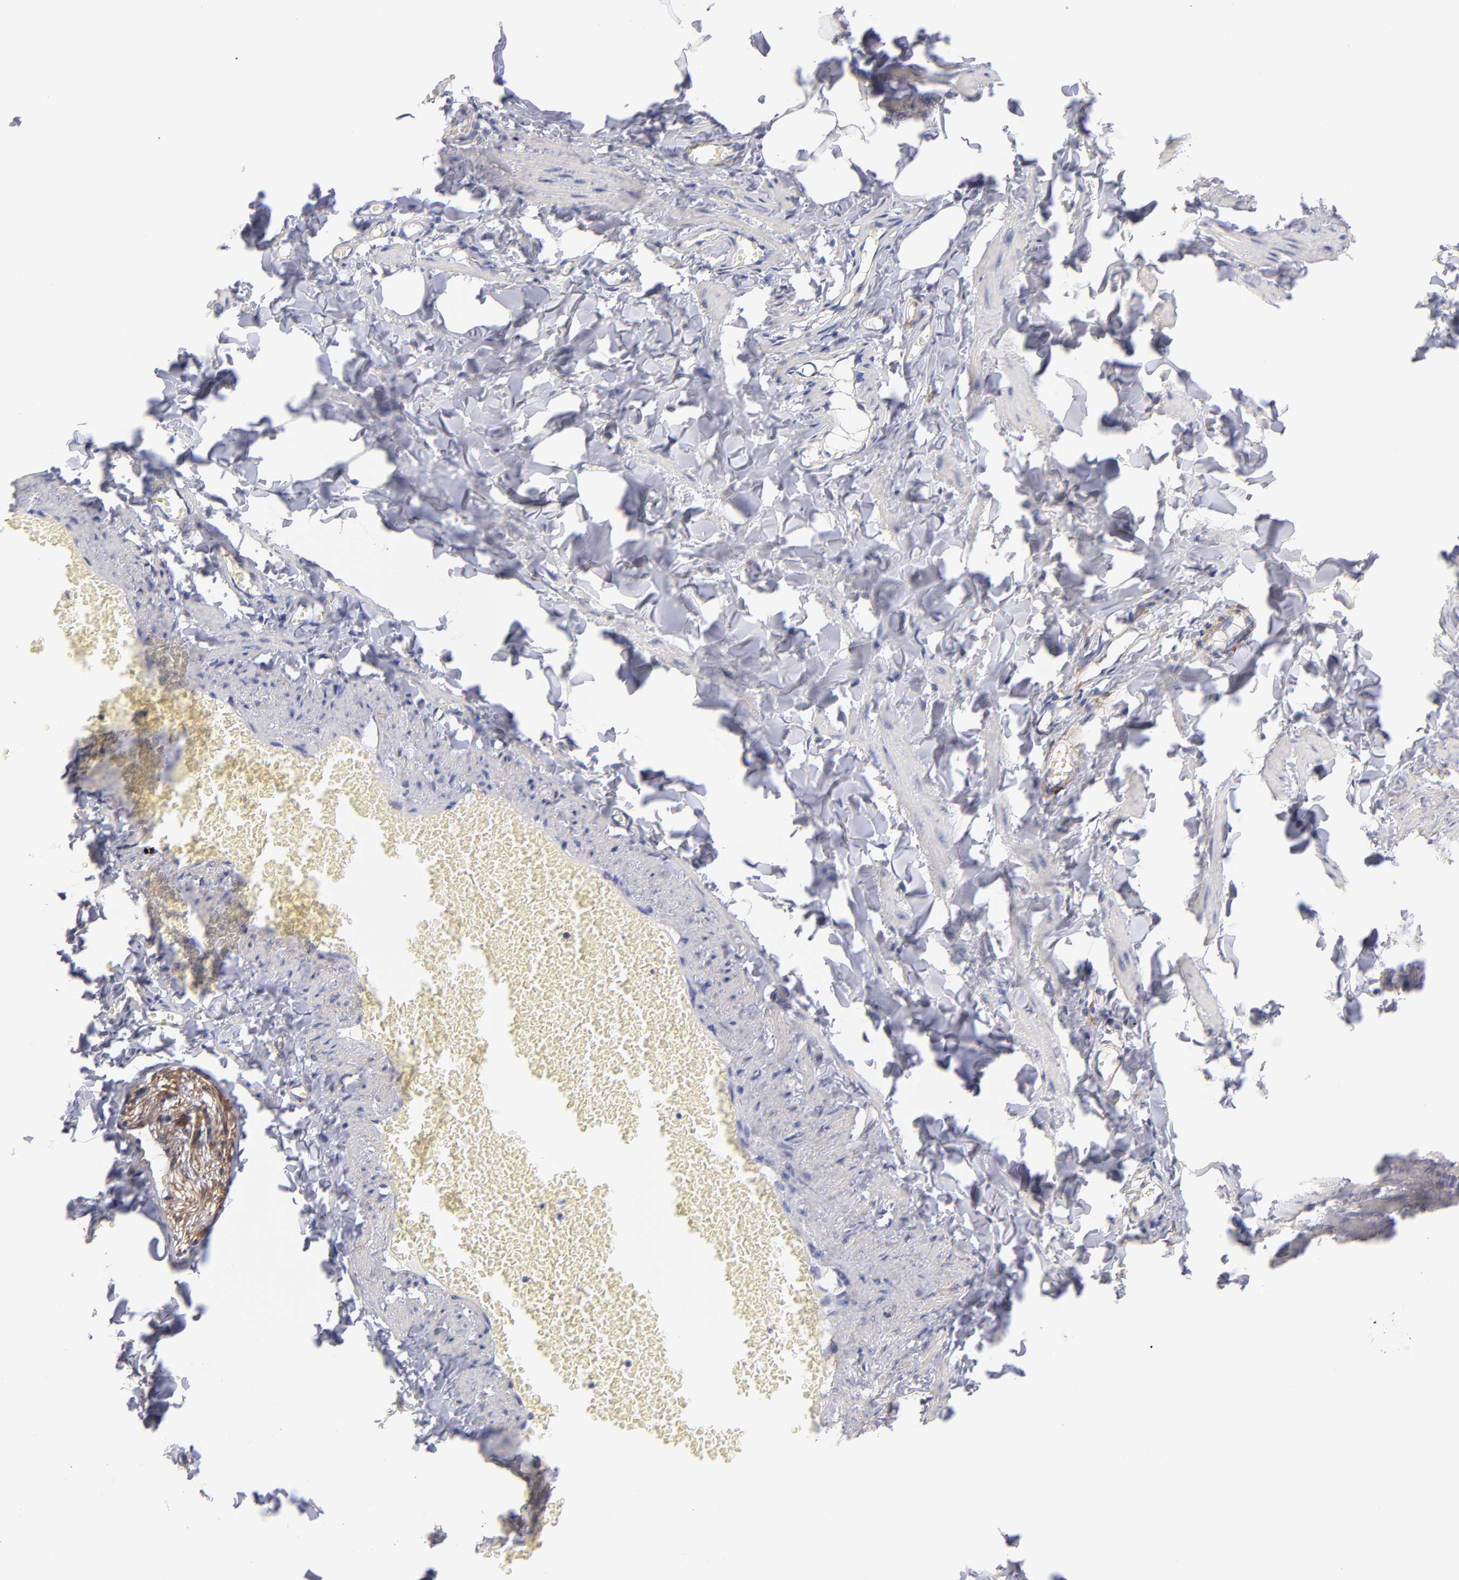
{"staining": {"intensity": "weak", "quantity": ">75%", "location": "cytoplasmic/membranous"}, "tissue": "adipose tissue", "cell_type": "Adipocytes", "image_type": "normal", "snomed": [{"axis": "morphology", "description": "Normal tissue, NOS"}, {"axis": "topography", "description": "Vascular tissue"}], "caption": "A brown stain shows weak cytoplasmic/membranous expression of a protein in adipocytes of unremarkable human adipose tissue.", "gene": "PLEC", "patient": {"sex": "male", "age": 41}}